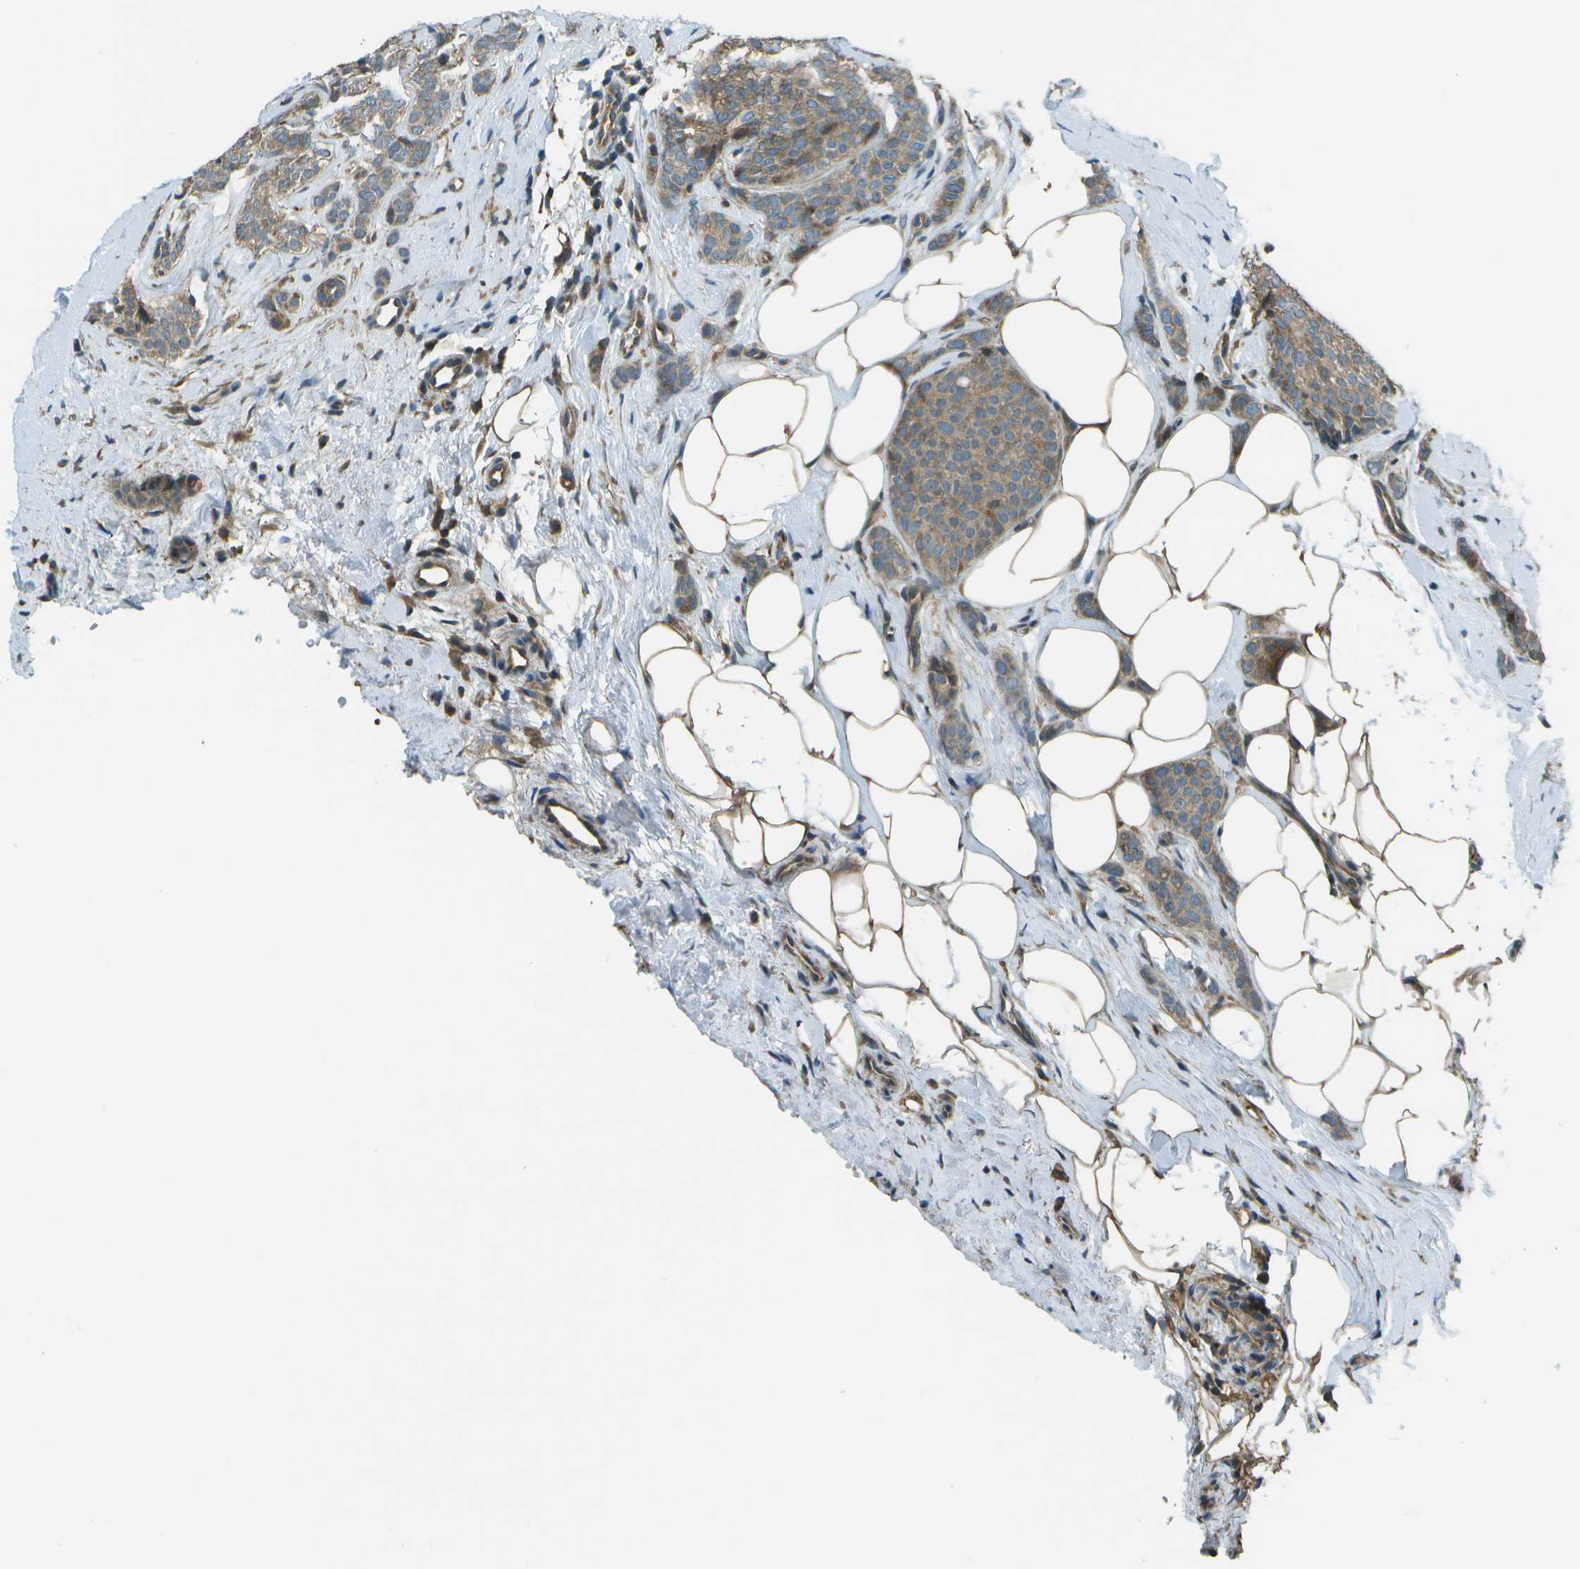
{"staining": {"intensity": "weak", "quantity": ">75%", "location": "cytoplasmic/membranous"}, "tissue": "breast cancer", "cell_type": "Tumor cells", "image_type": "cancer", "snomed": [{"axis": "morphology", "description": "Lobular carcinoma"}, {"axis": "topography", "description": "Skin"}, {"axis": "topography", "description": "Breast"}], "caption": "A brown stain highlights weak cytoplasmic/membranous staining of a protein in human breast lobular carcinoma tumor cells.", "gene": "PLPBP", "patient": {"sex": "female", "age": 46}}